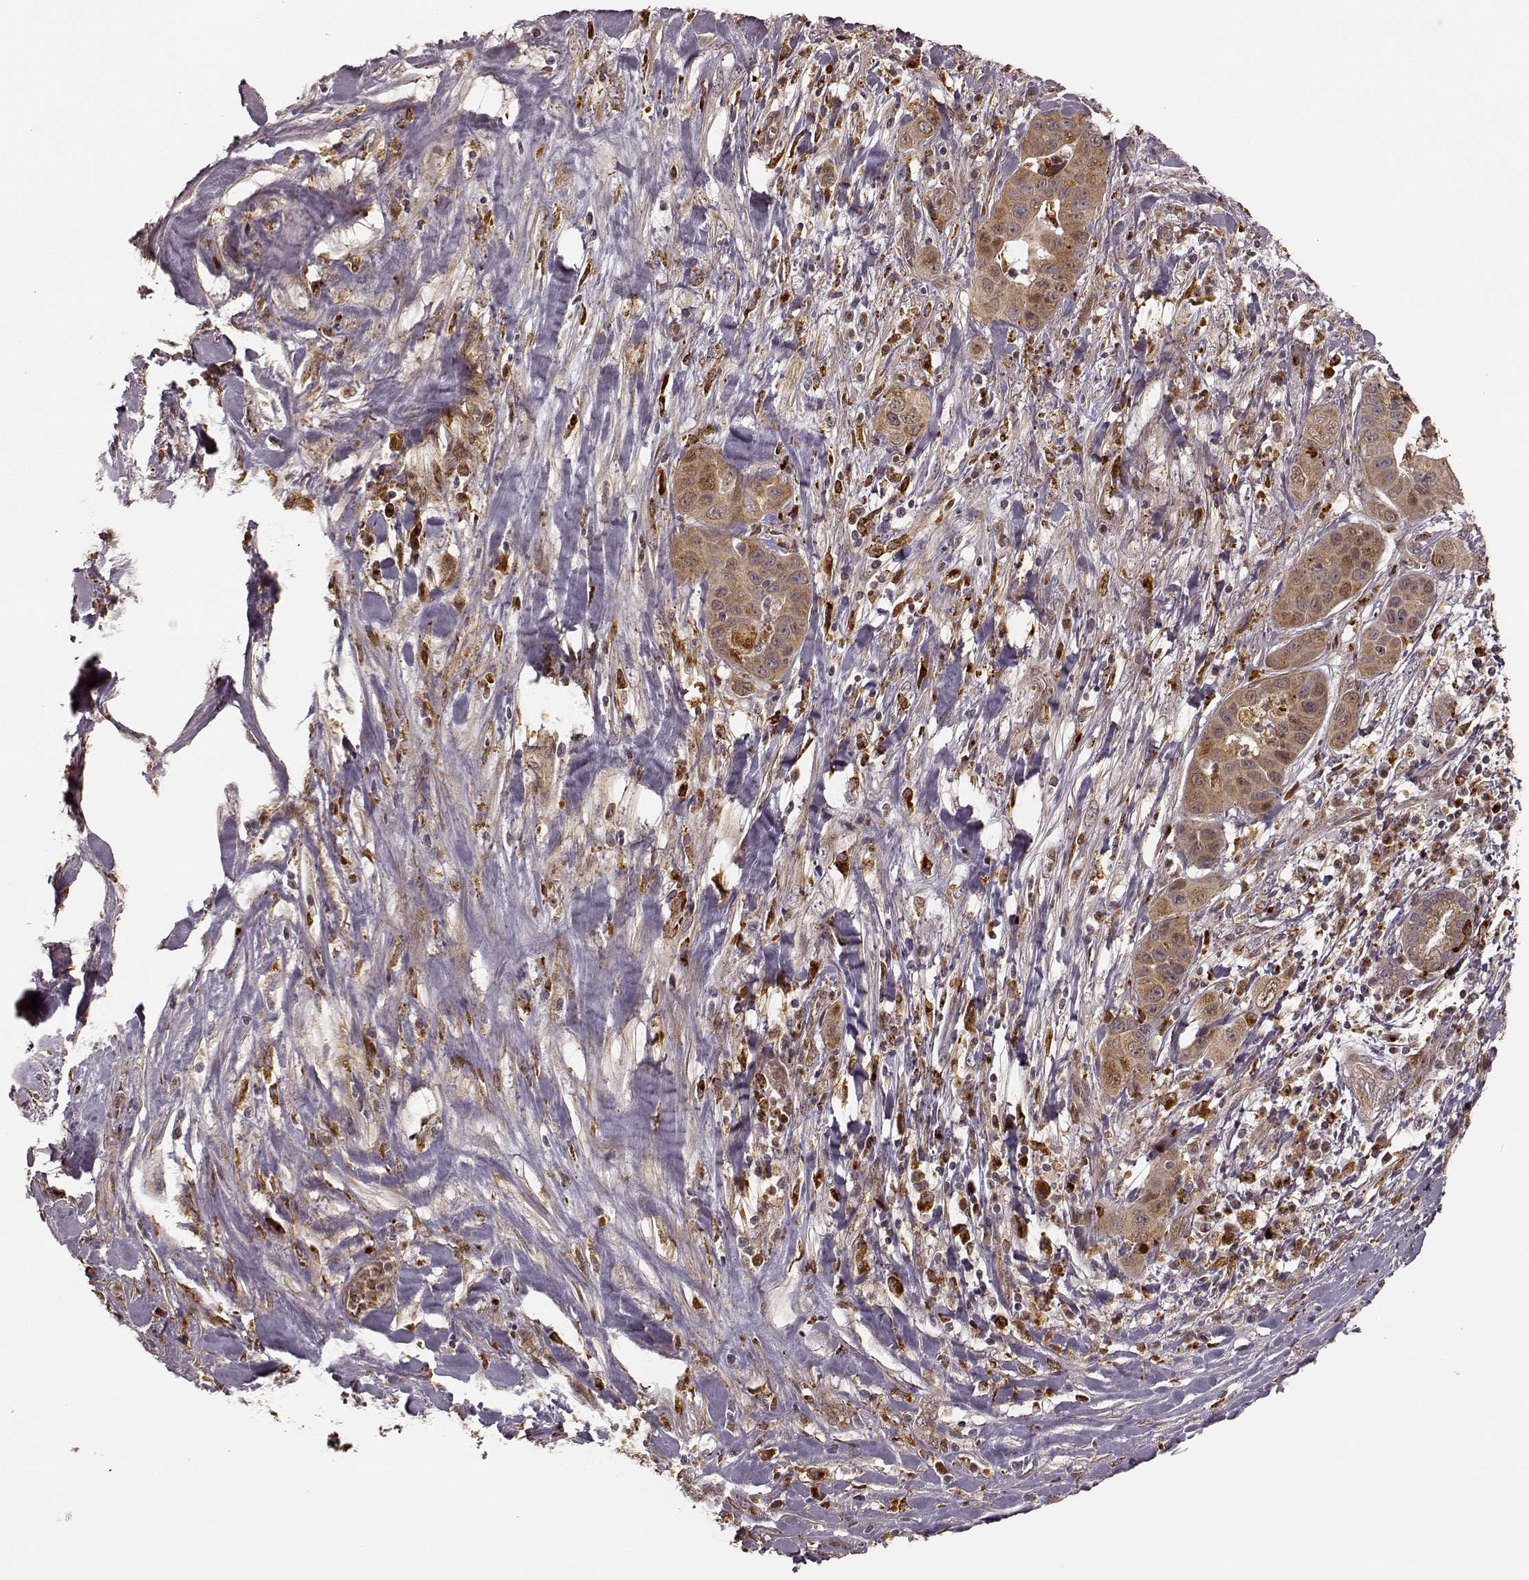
{"staining": {"intensity": "moderate", "quantity": ">75%", "location": "cytoplasmic/membranous"}, "tissue": "liver cancer", "cell_type": "Tumor cells", "image_type": "cancer", "snomed": [{"axis": "morphology", "description": "Cholangiocarcinoma"}, {"axis": "topography", "description": "Liver"}], "caption": "Immunohistochemical staining of liver cholangiocarcinoma shows medium levels of moderate cytoplasmic/membranous protein expression in about >75% of tumor cells.", "gene": "SLC12A9", "patient": {"sex": "female", "age": 52}}